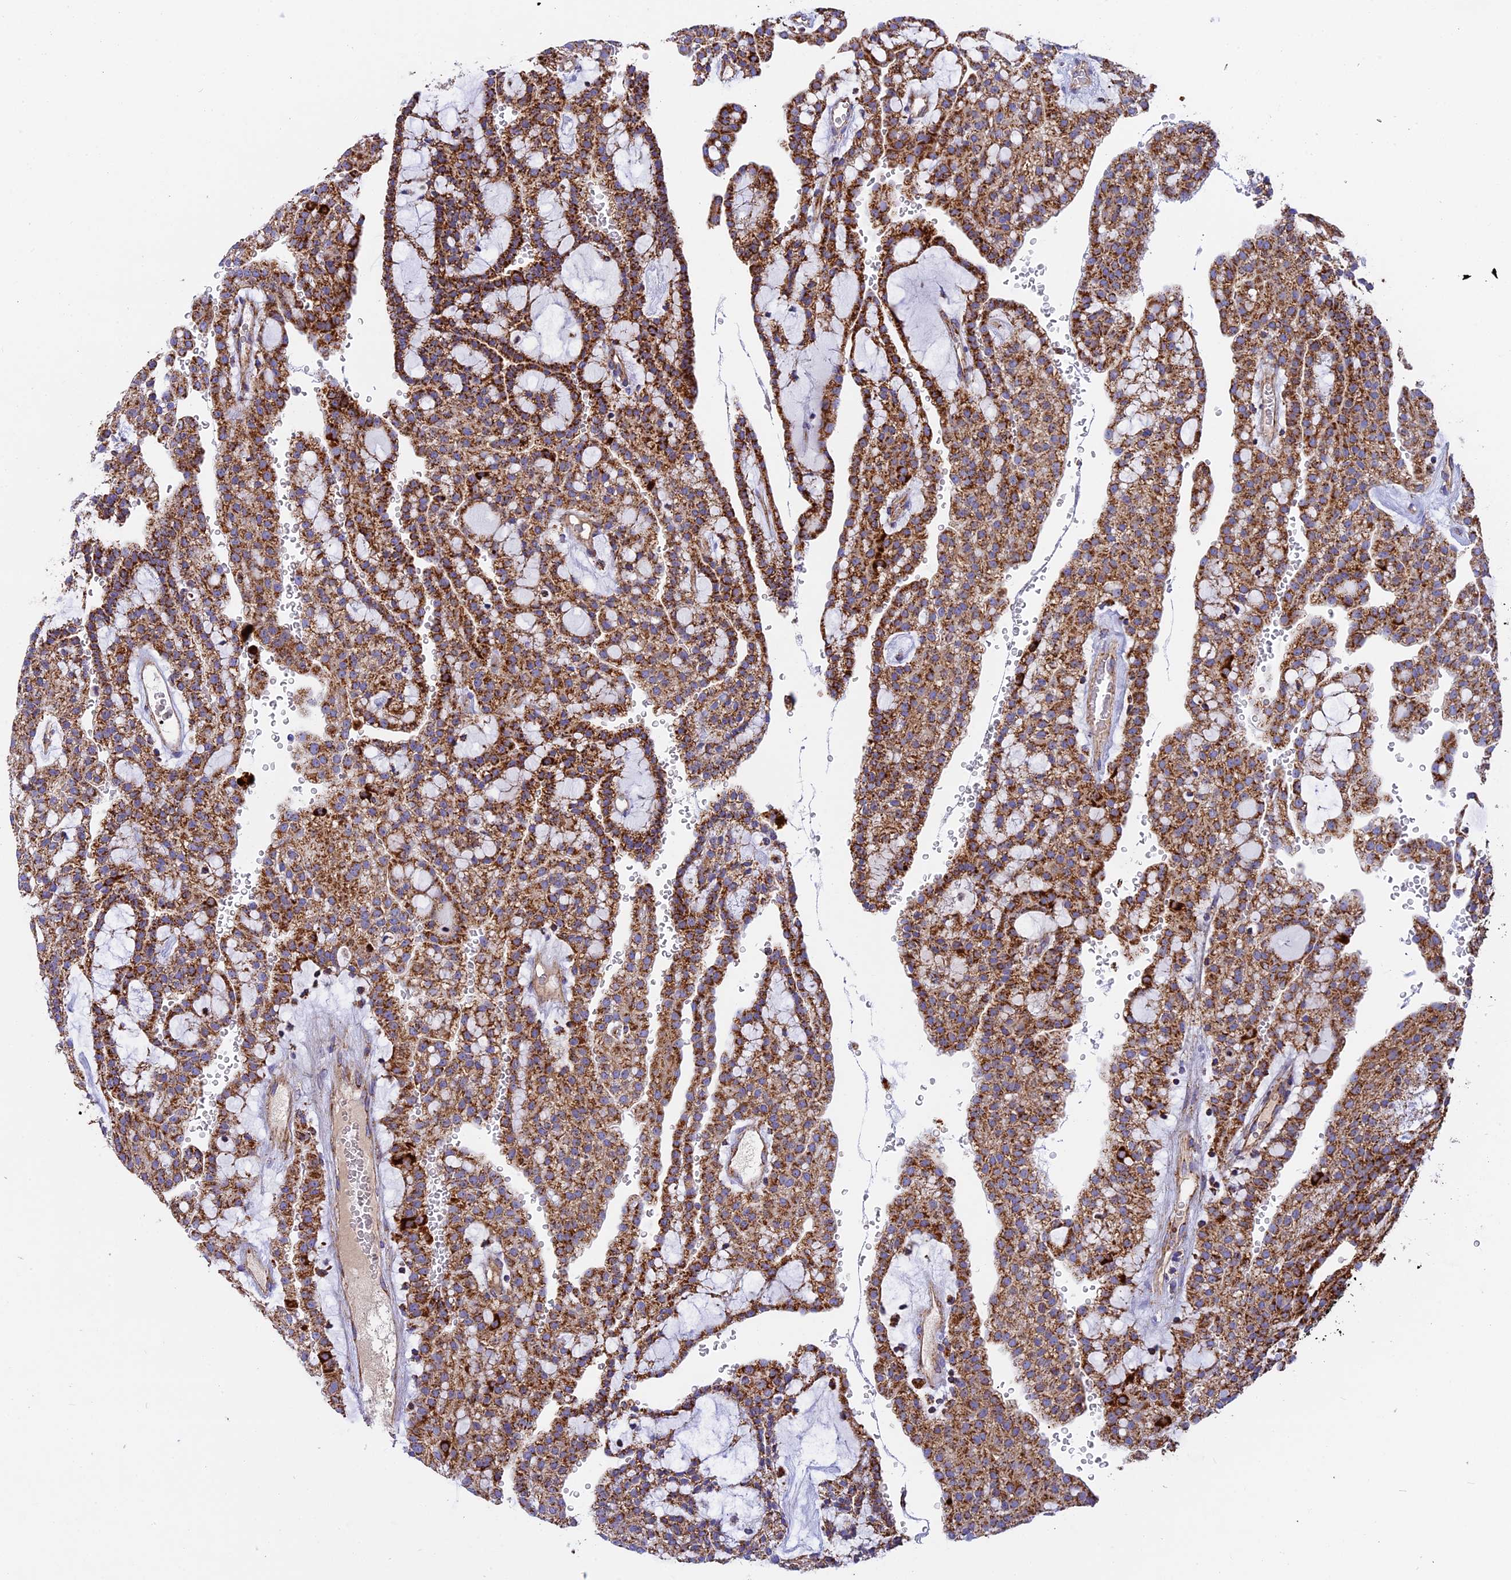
{"staining": {"intensity": "strong", "quantity": ">75%", "location": "cytoplasmic/membranous"}, "tissue": "renal cancer", "cell_type": "Tumor cells", "image_type": "cancer", "snomed": [{"axis": "morphology", "description": "Adenocarcinoma, NOS"}, {"axis": "topography", "description": "Kidney"}], "caption": "Protein staining by immunohistochemistry exhibits strong cytoplasmic/membranous positivity in approximately >75% of tumor cells in renal adenocarcinoma.", "gene": "UQCRB", "patient": {"sex": "male", "age": 63}}